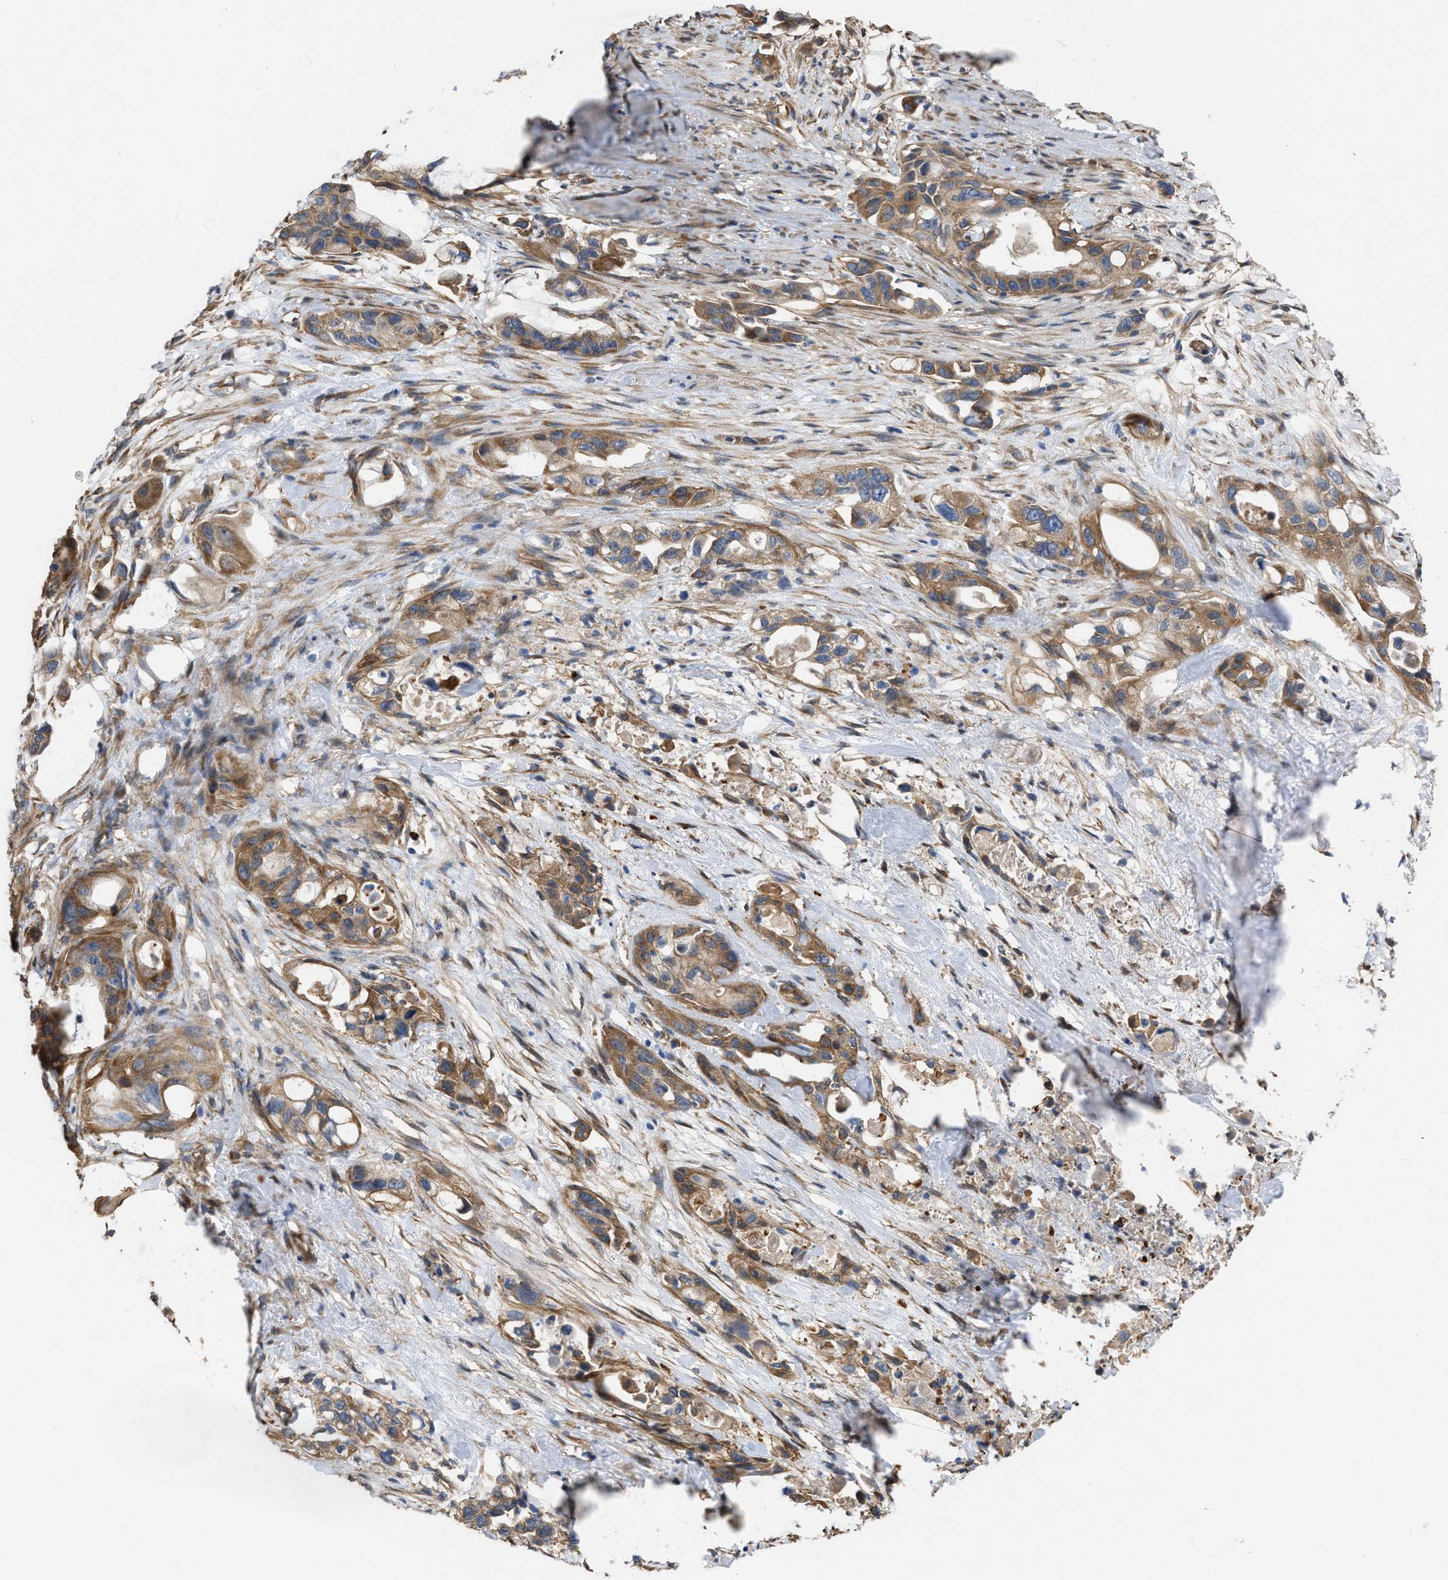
{"staining": {"intensity": "moderate", "quantity": ">75%", "location": "cytoplasmic/membranous"}, "tissue": "pancreatic cancer", "cell_type": "Tumor cells", "image_type": "cancer", "snomed": [{"axis": "morphology", "description": "Adenocarcinoma, NOS"}, {"axis": "topography", "description": "Pancreas"}], "caption": "Immunohistochemical staining of human adenocarcinoma (pancreatic) exhibits medium levels of moderate cytoplasmic/membranous protein staining in approximately >75% of tumor cells. Nuclei are stained in blue.", "gene": "SLC4A11", "patient": {"sex": "male", "age": 53}}